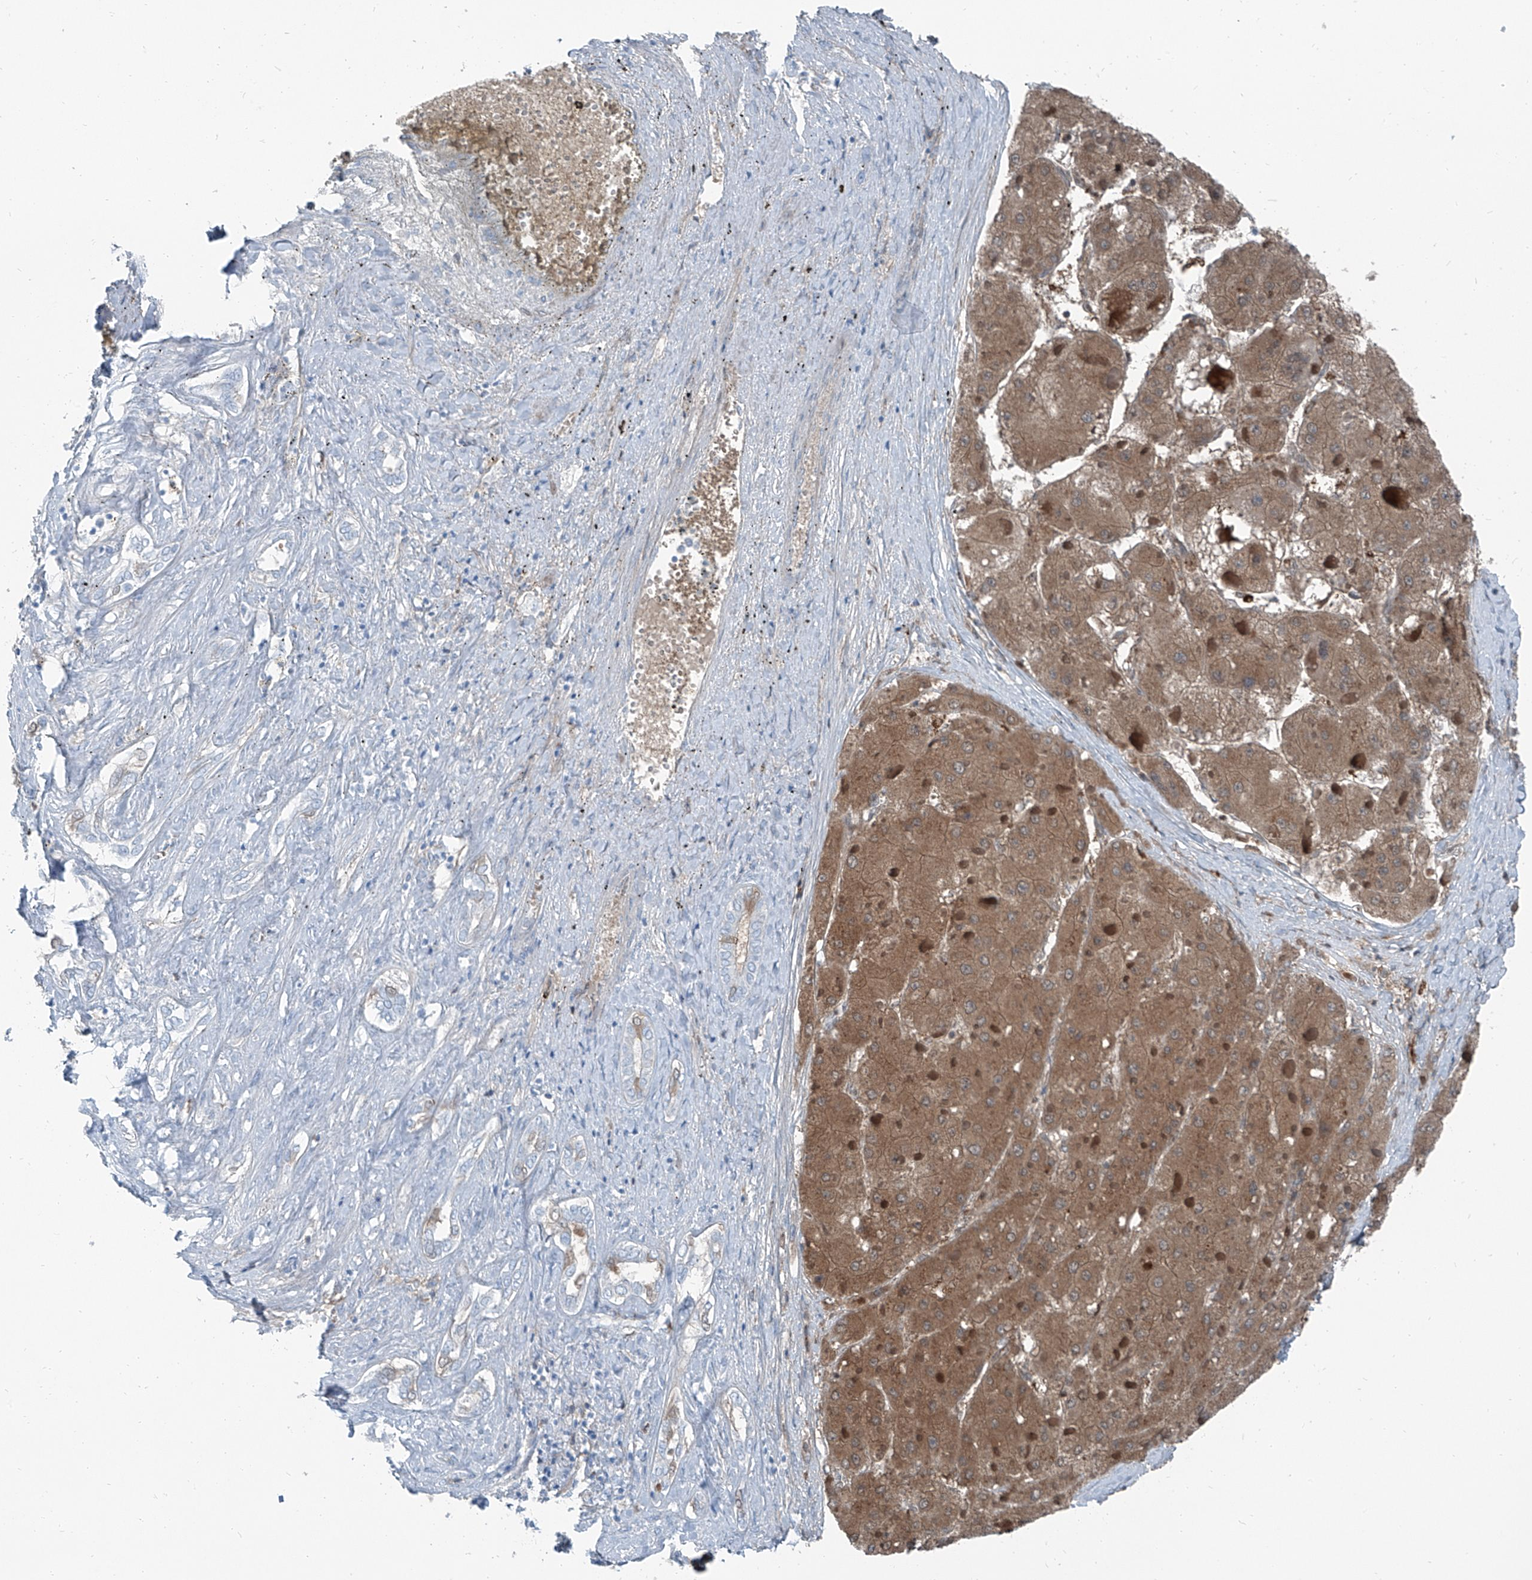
{"staining": {"intensity": "moderate", "quantity": ">75%", "location": "cytoplasmic/membranous"}, "tissue": "liver cancer", "cell_type": "Tumor cells", "image_type": "cancer", "snomed": [{"axis": "morphology", "description": "Carcinoma, Hepatocellular, NOS"}, {"axis": "topography", "description": "Liver"}], "caption": "About >75% of tumor cells in human liver cancer demonstrate moderate cytoplasmic/membranous protein expression as visualized by brown immunohistochemical staining.", "gene": "RGN", "patient": {"sex": "female", "age": 73}}